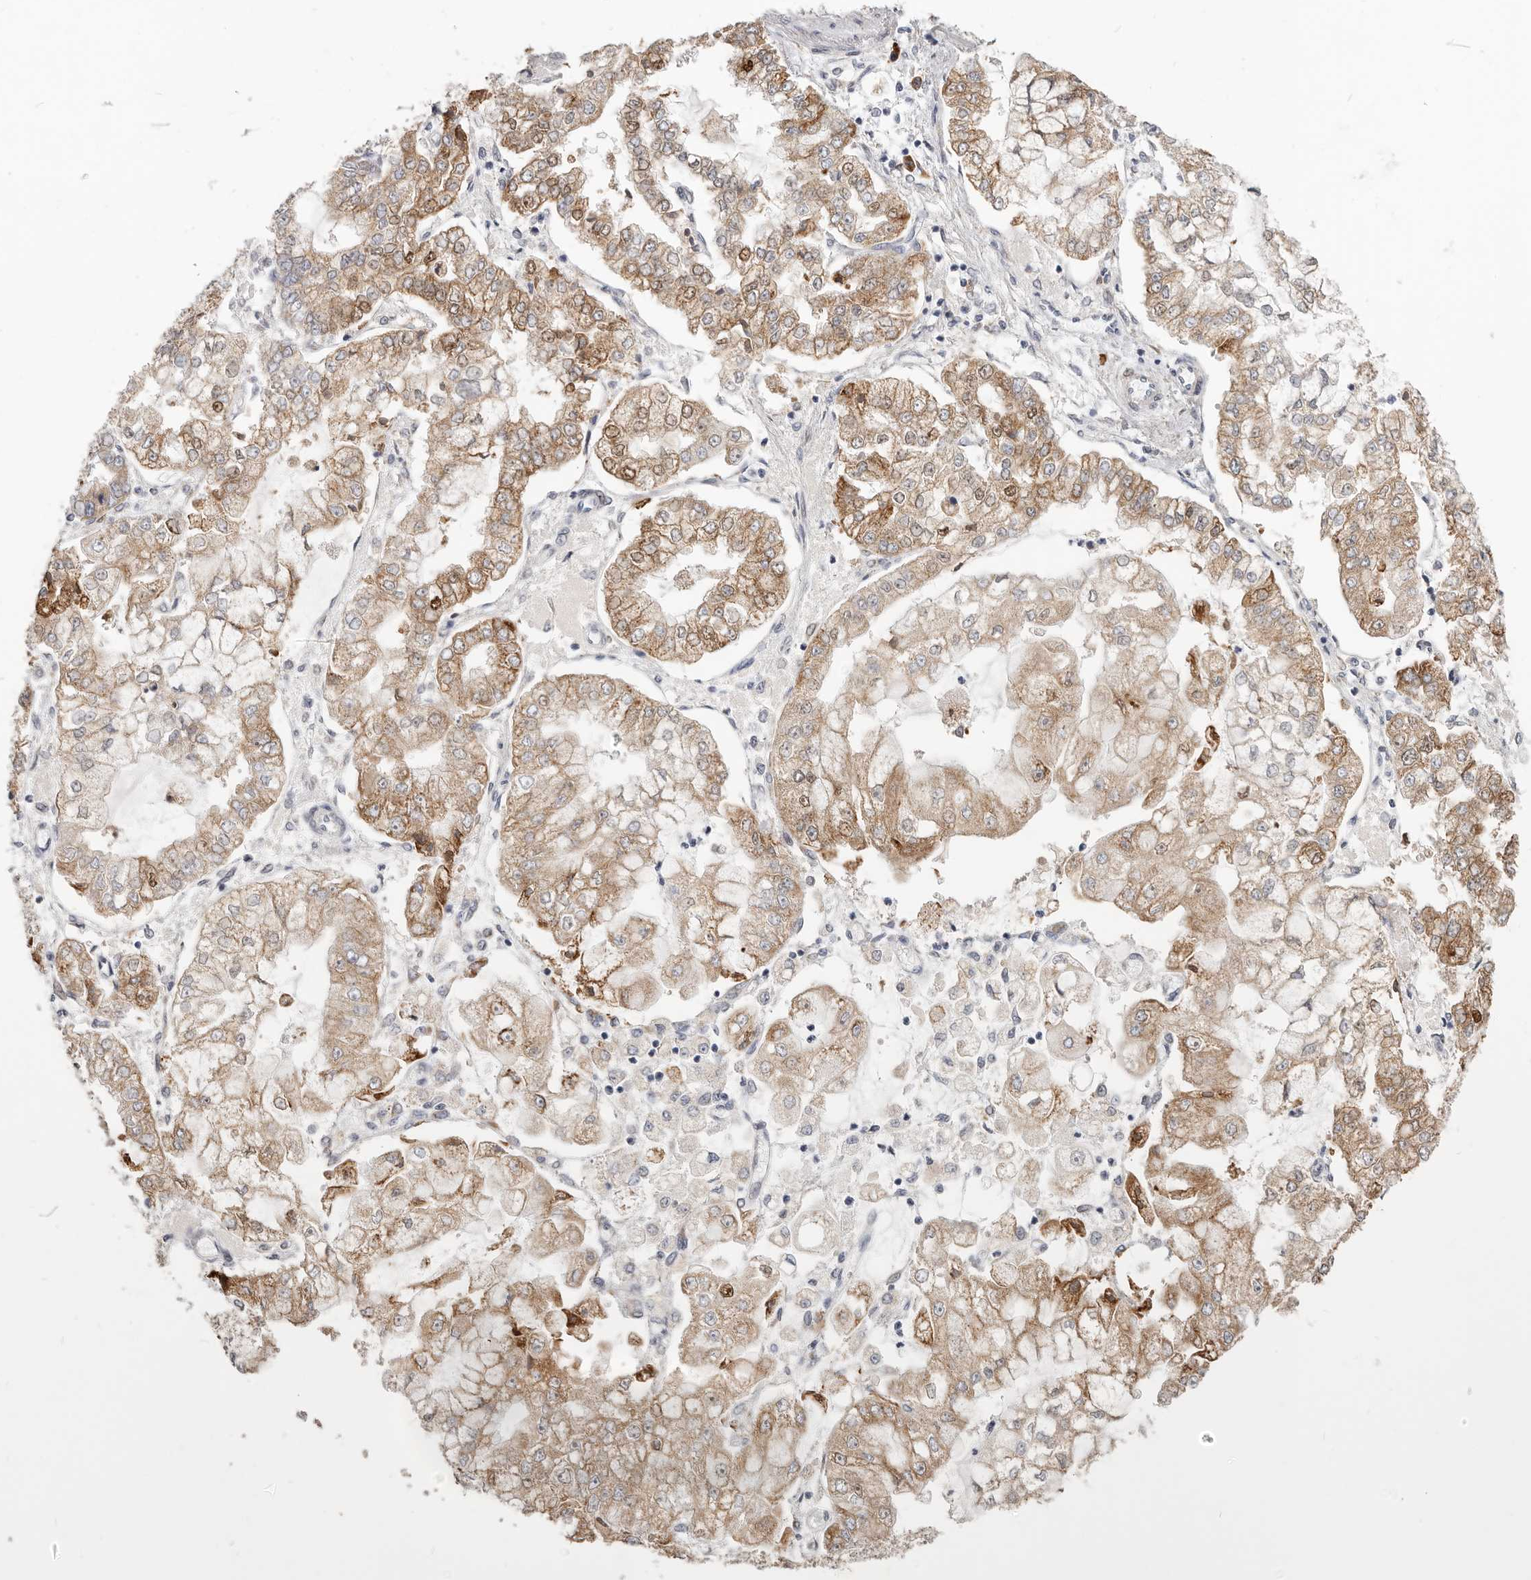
{"staining": {"intensity": "moderate", "quantity": ">75%", "location": "cytoplasmic/membranous,nuclear"}, "tissue": "stomach cancer", "cell_type": "Tumor cells", "image_type": "cancer", "snomed": [{"axis": "morphology", "description": "Adenocarcinoma, NOS"}, {"axis": "topography", "description": "Stomach"}], "caption": "Tumor cells display moderate cytoplasmic/membranous and nuclear staining in about >75% of cells in adenocarcinoma (stomach).", "gene": "IL32", "patient": {"sex": "male", "age": 76}}